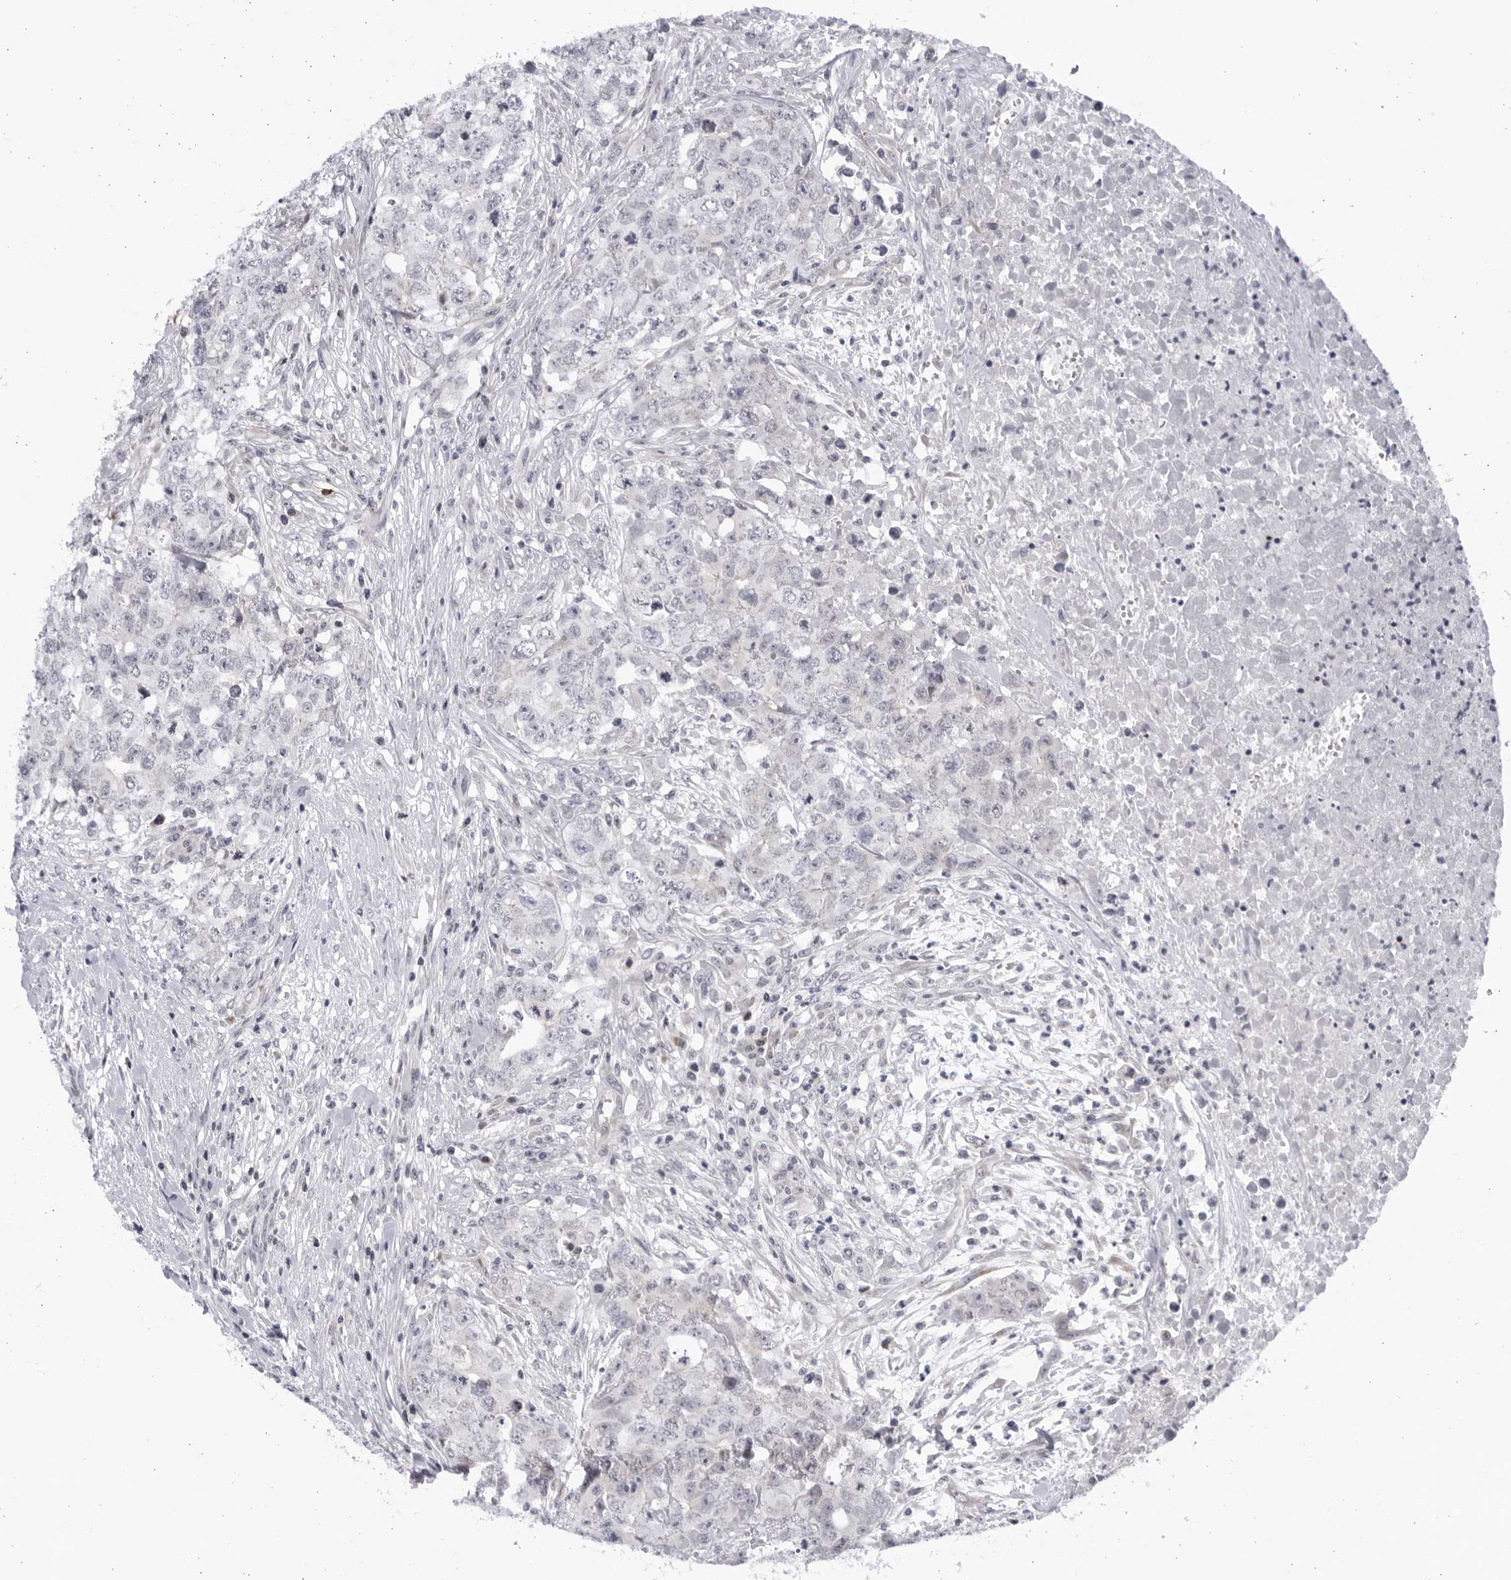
{"staining": {"intensity": "weak", "quantity": "<25%", "location": "cytoplasmic/membranous"}, "tissue": "testis cancer", "cell_type": "Tumor cells", "image_type": "cancer", "snomed": [{"axis": "morphology", "description": "Carcinoma, Embryonal, NOS"}, {"axis": "topography", "description": "Testis"}], "caption": "IHC photomicrograph of human embryonal carcinoma (testis) stained for a protein (brown), which demonstrates no expression in tumor cells.", "gene": "SLC25A22", "patient": {"sex": "male", "age": 28}}